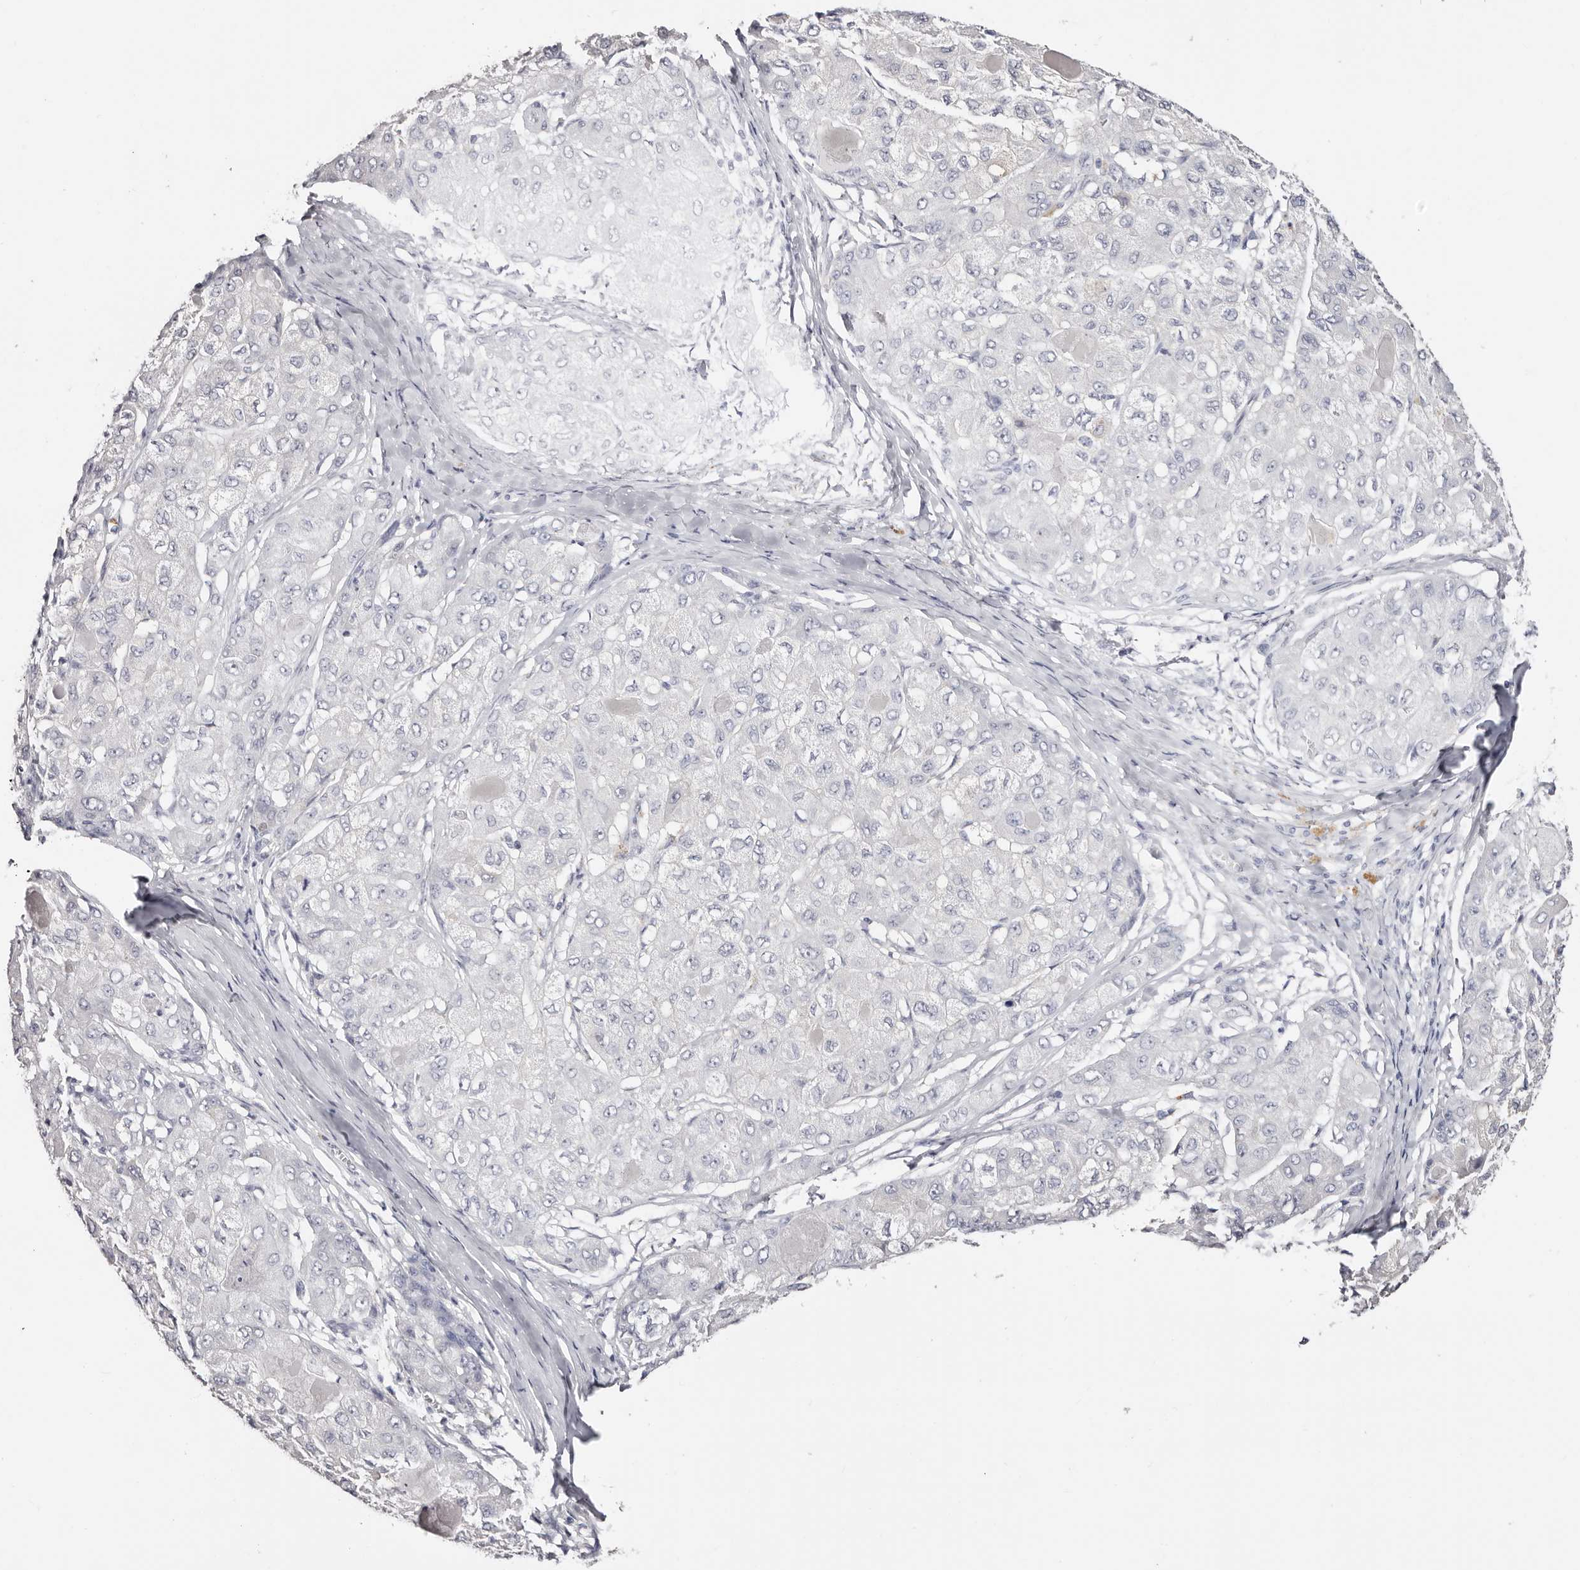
{"staining": {"intensity": "negative", "quantity": "none", "location": "none"}, "tissue": "liver cancer", "cell_type": "Tumor cells", "image_type": "cancer", "snomed": [{"axis": "morphology", "description": "Carcinoma, Hepatocellular, NOS"}, {"axis": "topography", "description": "Liver"}], "caption": "Tumor cells are negative for protein expression in human liver cancer (hepatocellular carcinoma).", "gene": "AKNAD1", "patient": {"sex": "male", "age": 80}}